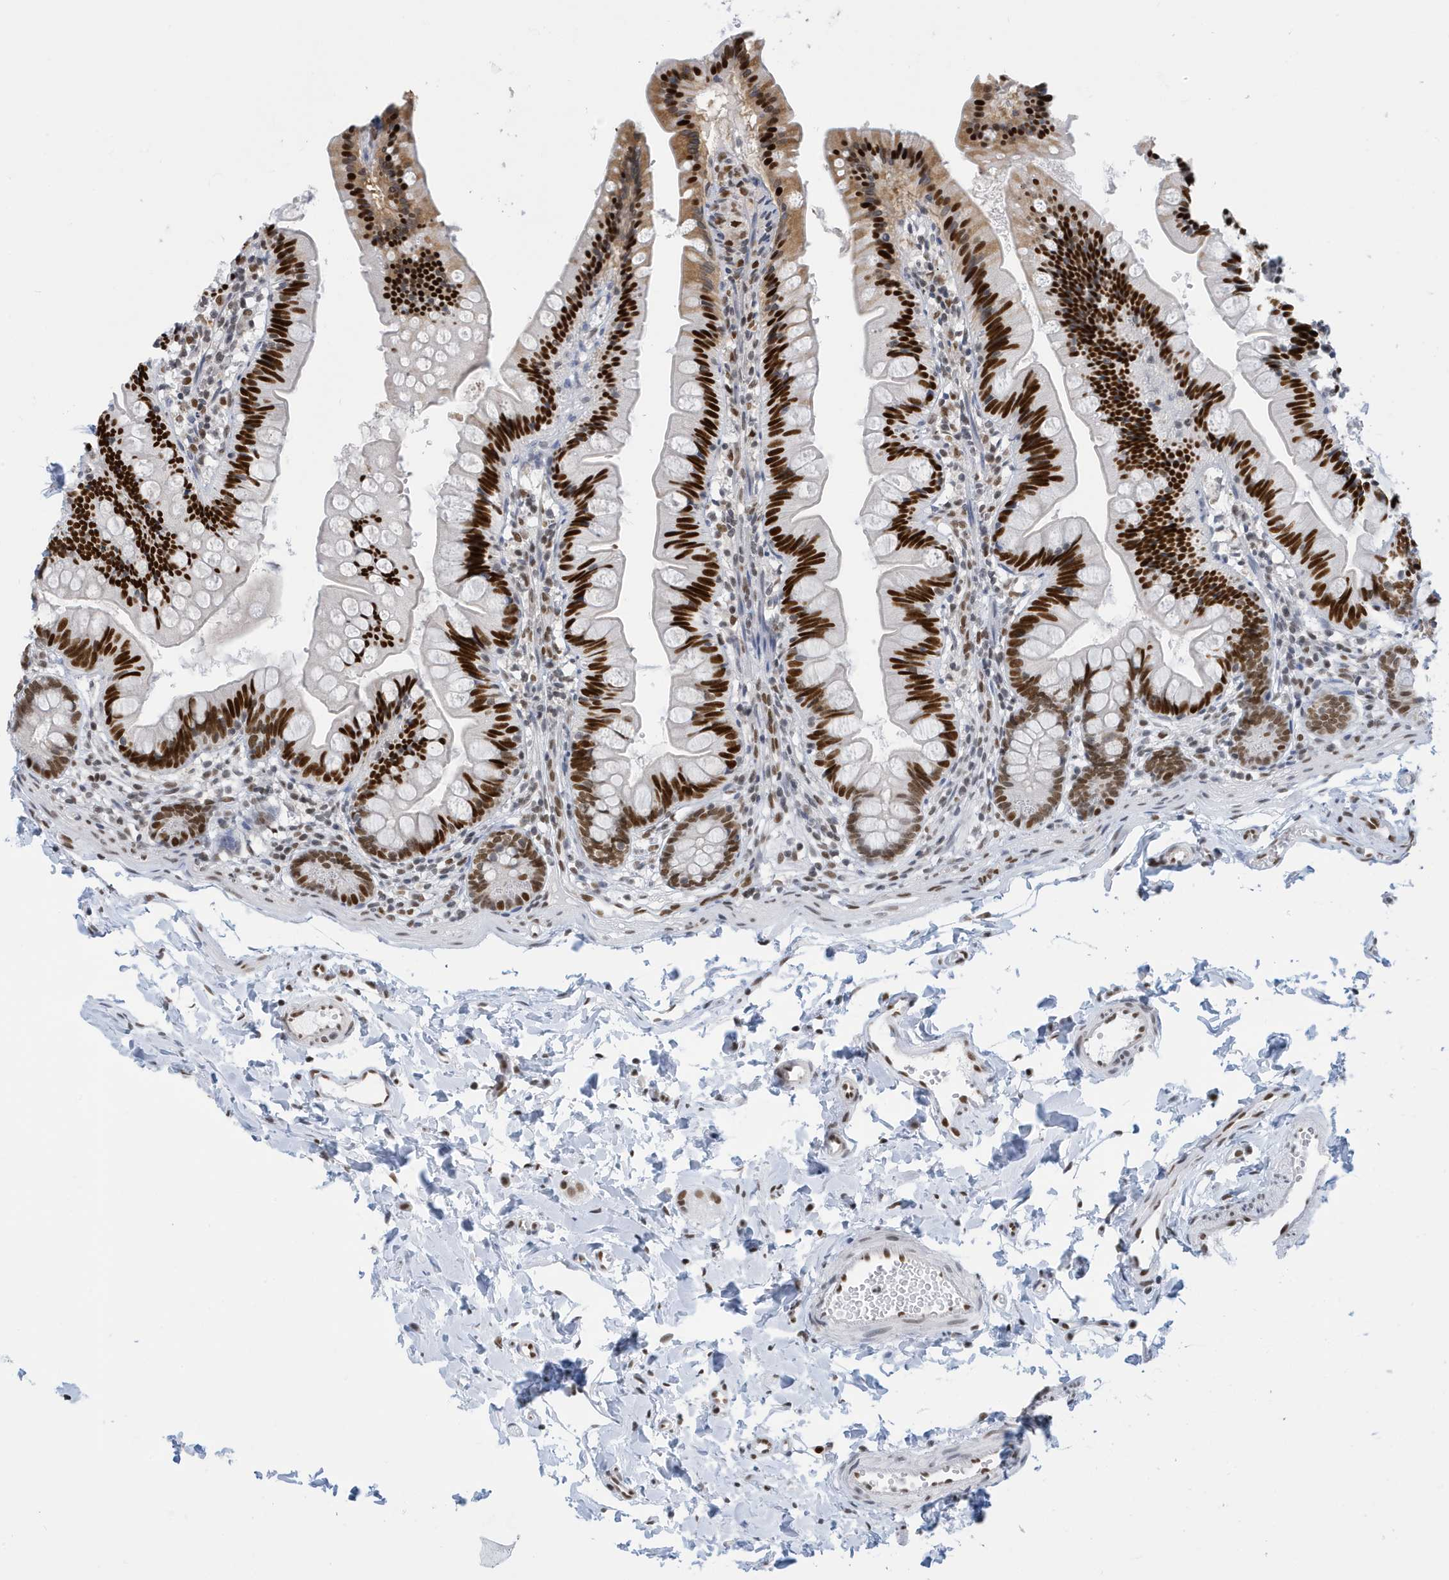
{"staining": {"intensity": "strong", "quantity": ">75%", "location": "nuclear"}, "tissue": "small intestine", "cell_type": "Glandular cells", "image_type": "normal", "snomed": [{"axis": "morphology", "description": "Normal tissue, NOS"}, {"axis": "topography", "description": "Small intestine"}], "caption": "Protein expression analysis of benign human small intestine reveals strong nuclear positivity in about >75% of glandular cells.", "gene": "PCYT1A", "patient": {"sex": "male", "age": 7}}